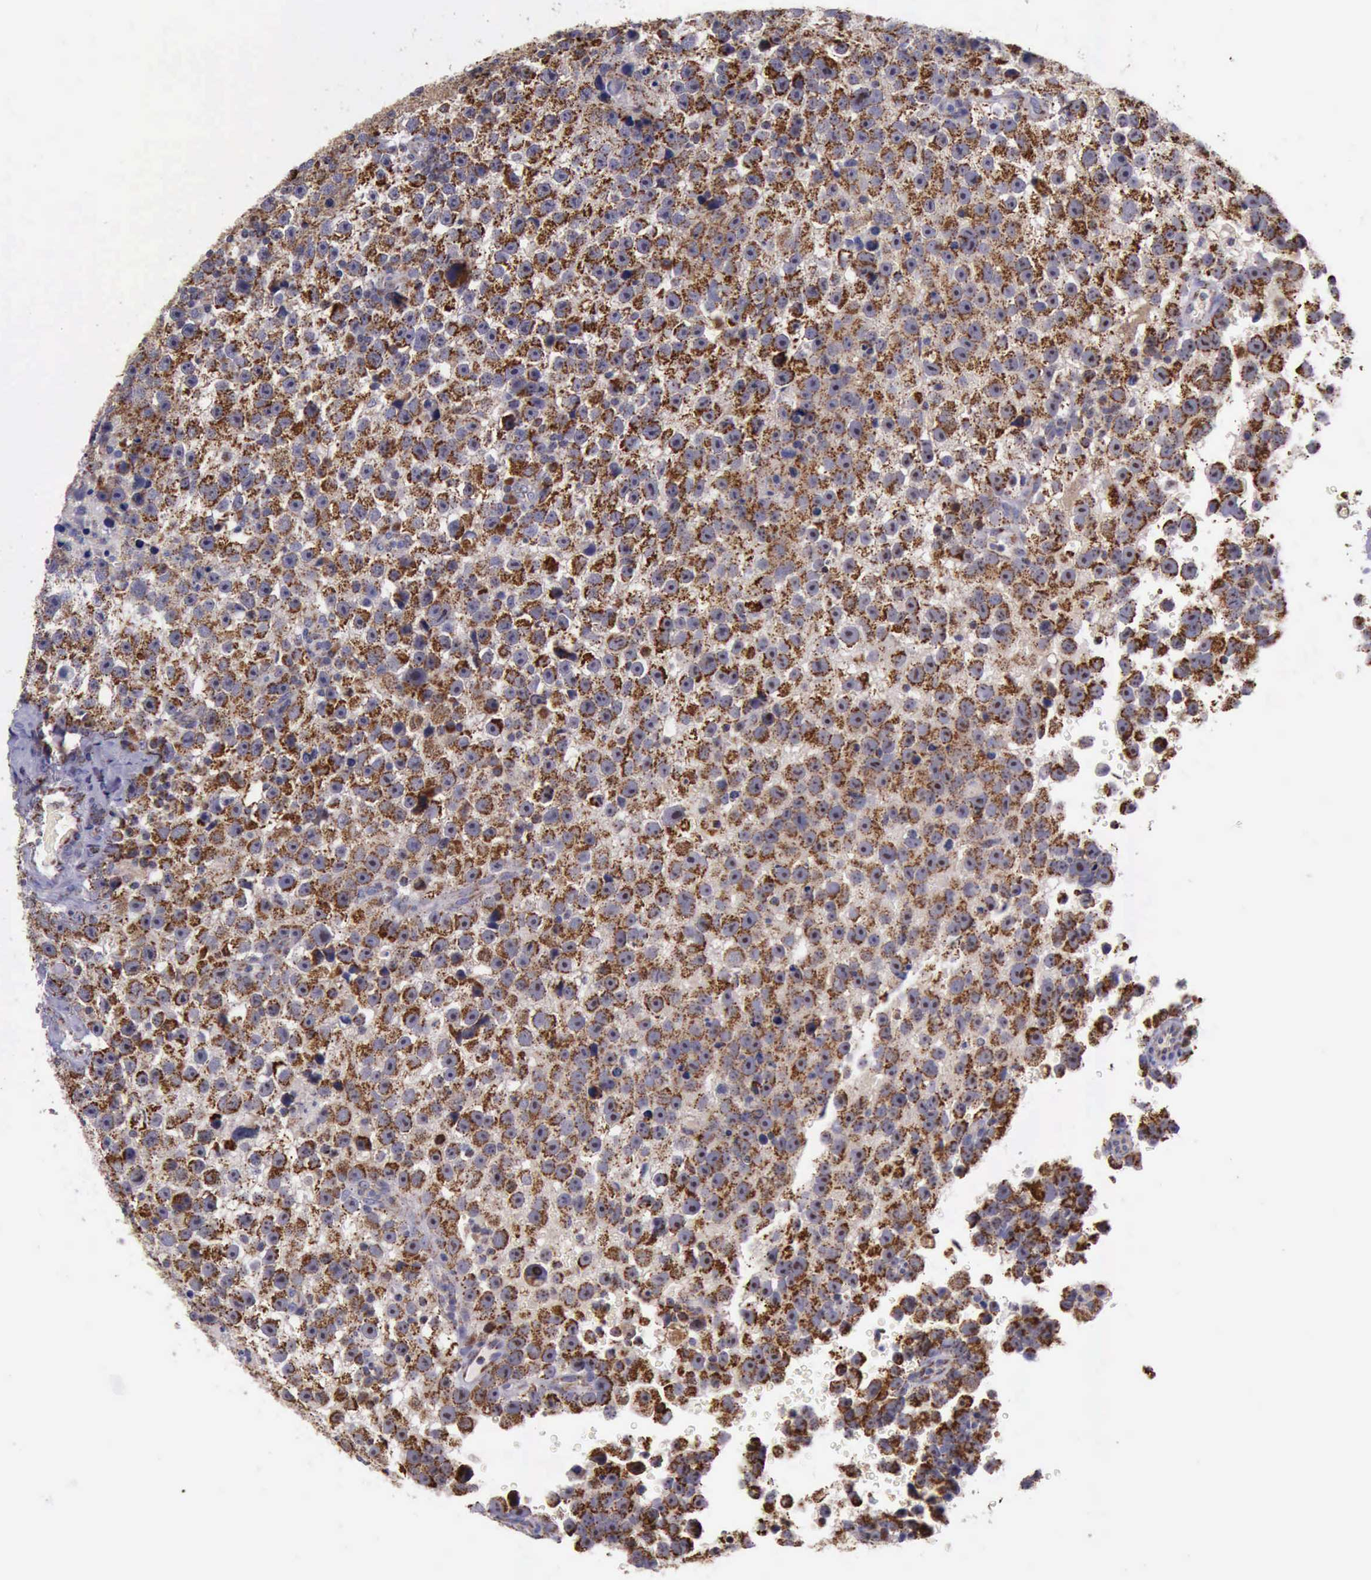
{"staining": {"intensity": "strong", "quantity": ">75%", "location": "cytoplasmic/membranous"}, "tissue": "testis cancer", "cell_type": "Tumor cells", "image_type": "cancer", "snomed": [{"axis": "morphology", "description": "Seminoma, NOS"}, {"axis": "topography", "description": "Testis"}], "caption": "There is high levels of strong cytoplasmic/membranous positivity in tumor cells of testis cancer (seminoma), as demonstrated by immunohistochemical staining (brown color).", "gene": "TXN2", "patient": {"sex": "male", "age": 33}}